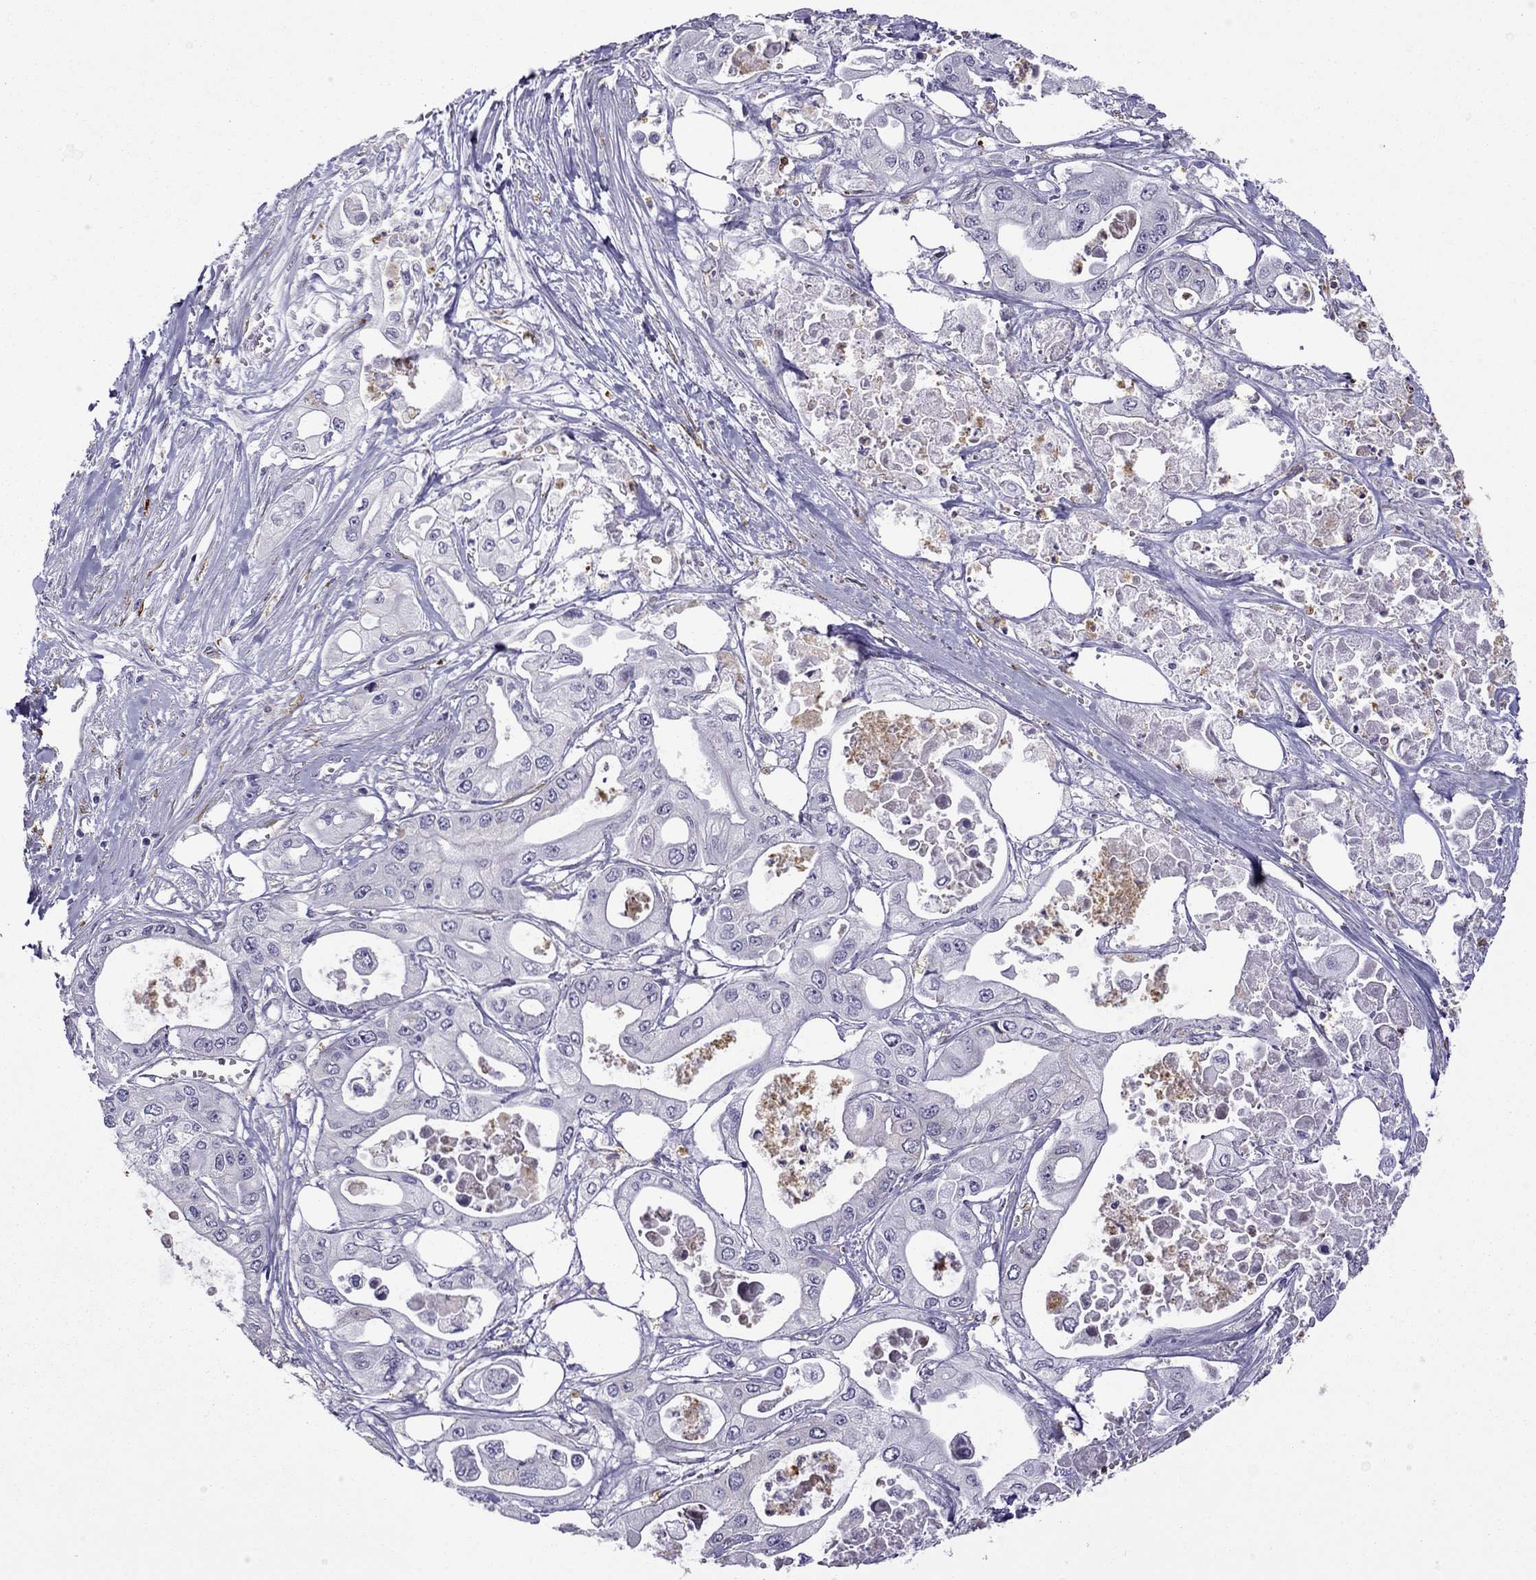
{"staining": {"intensity": "negative", "quantity": "none", "location": "none"}, "tissue": "pancreatic cancer", "cell_type": "Tumor cells", "image_type": "cancer", "snomed": [{"axis": "morphology", "description": "Adenocarcinoma, NOS"}, {"axis": "topography", "description": "Pancreas"}], "caption": "IHC of human pancreatic adenocarcinoma exhibits no expression in tumor cells.", "gene": "MAP4", "patient": {"sex": "male", "age": 70}}